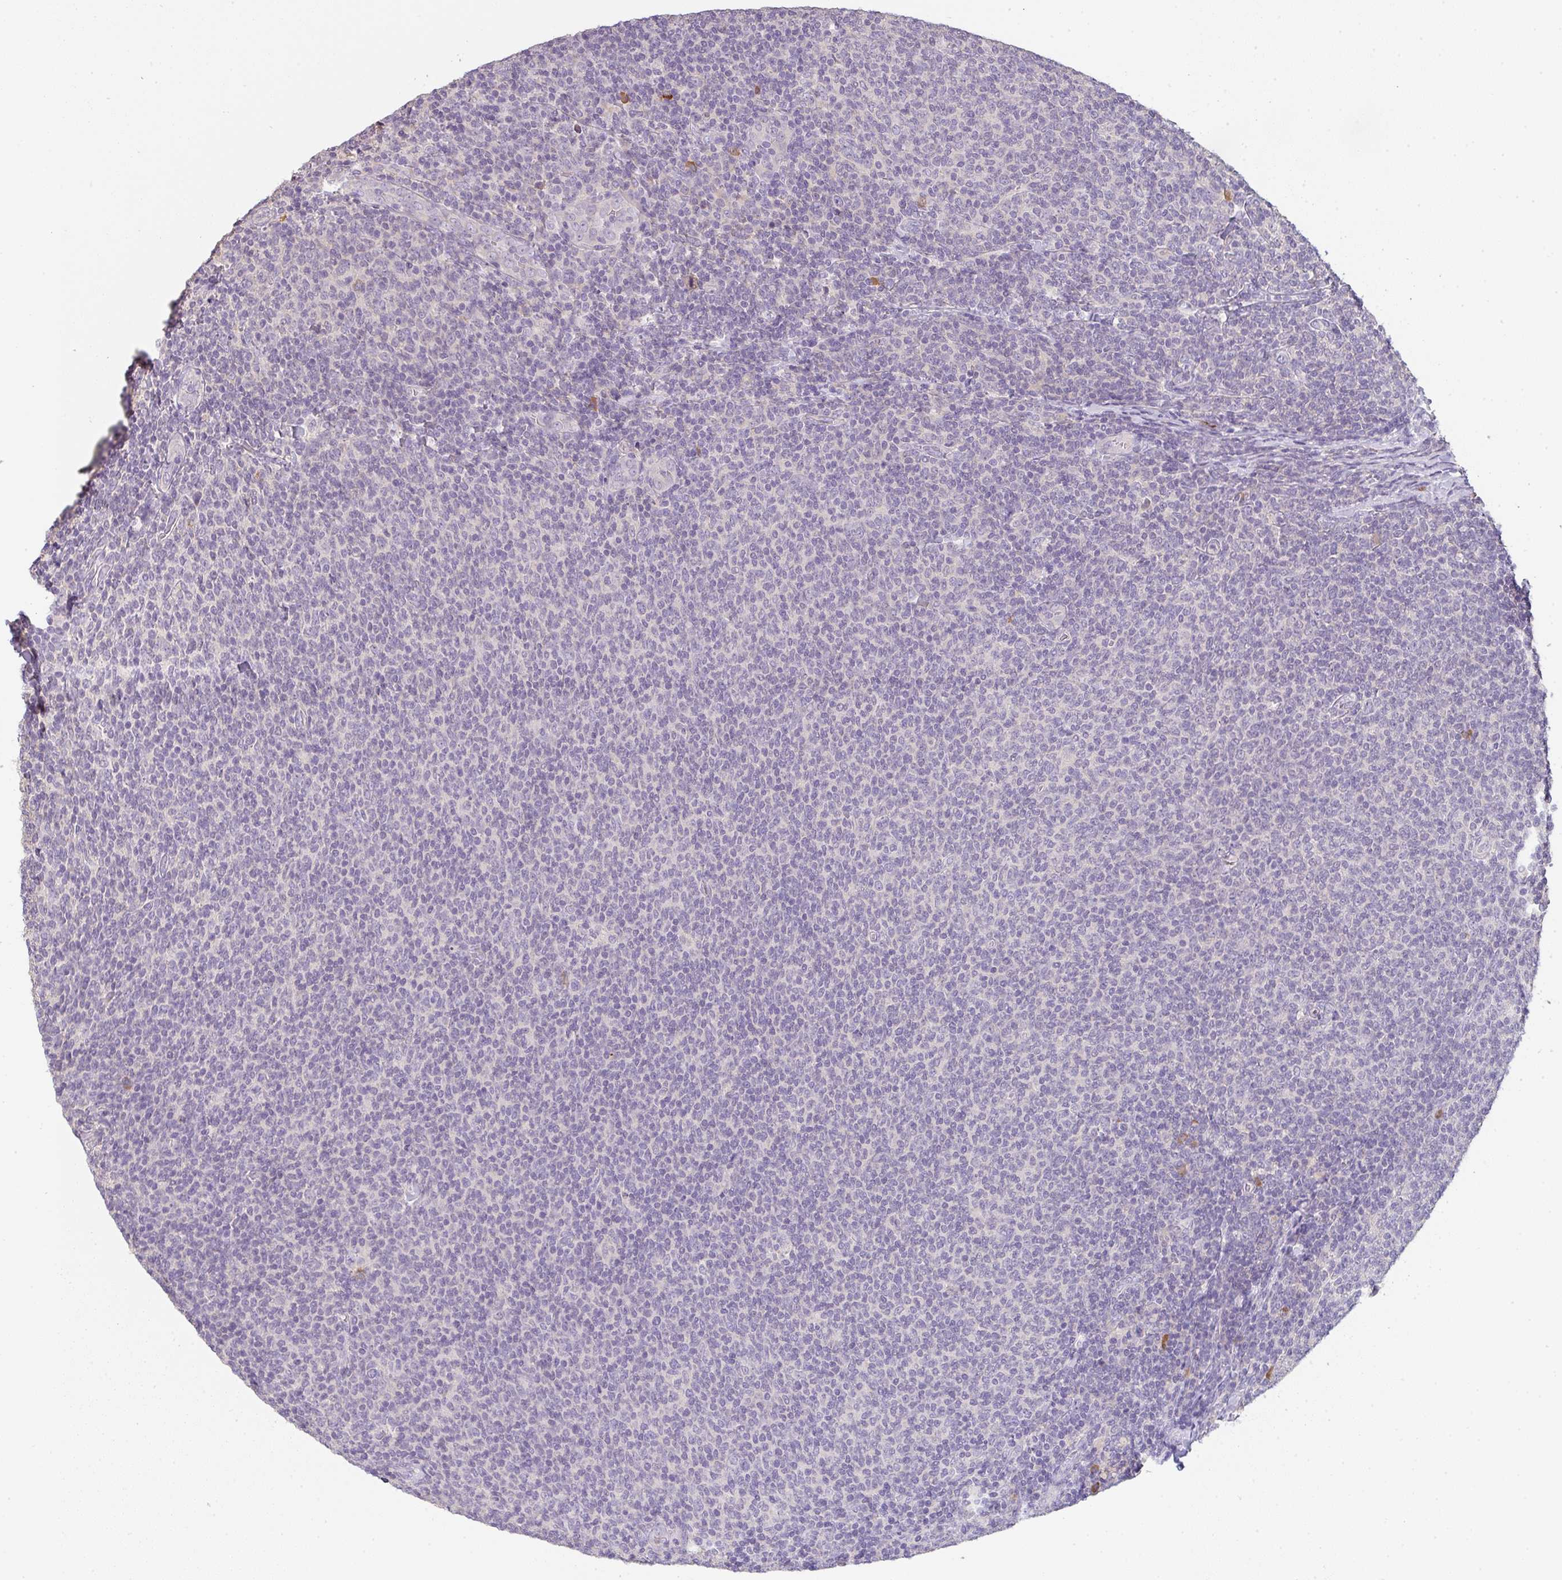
{"staining": {"intensity": "negative", "quantity": "none", "location": "none"}, "tissue": "lymphoma", "cell_type": "Tumor cells", "image_type": "cancer", "snomed": [{"axis": "morphology", "description": "Malignant lymphoma, non-Hodgkin's type, Low grade"}, {"axis": "topography", "description": "Lymph node"}], "caption": "Human malignant lymphoma, non-Hodgkin's type (low-grade) stained for a protein using immunohistochemistry (IHC) demonstrates no expression in tumor cells.", "gene": "ZNF215", "patient": {"sex": "male", "age": 52}}